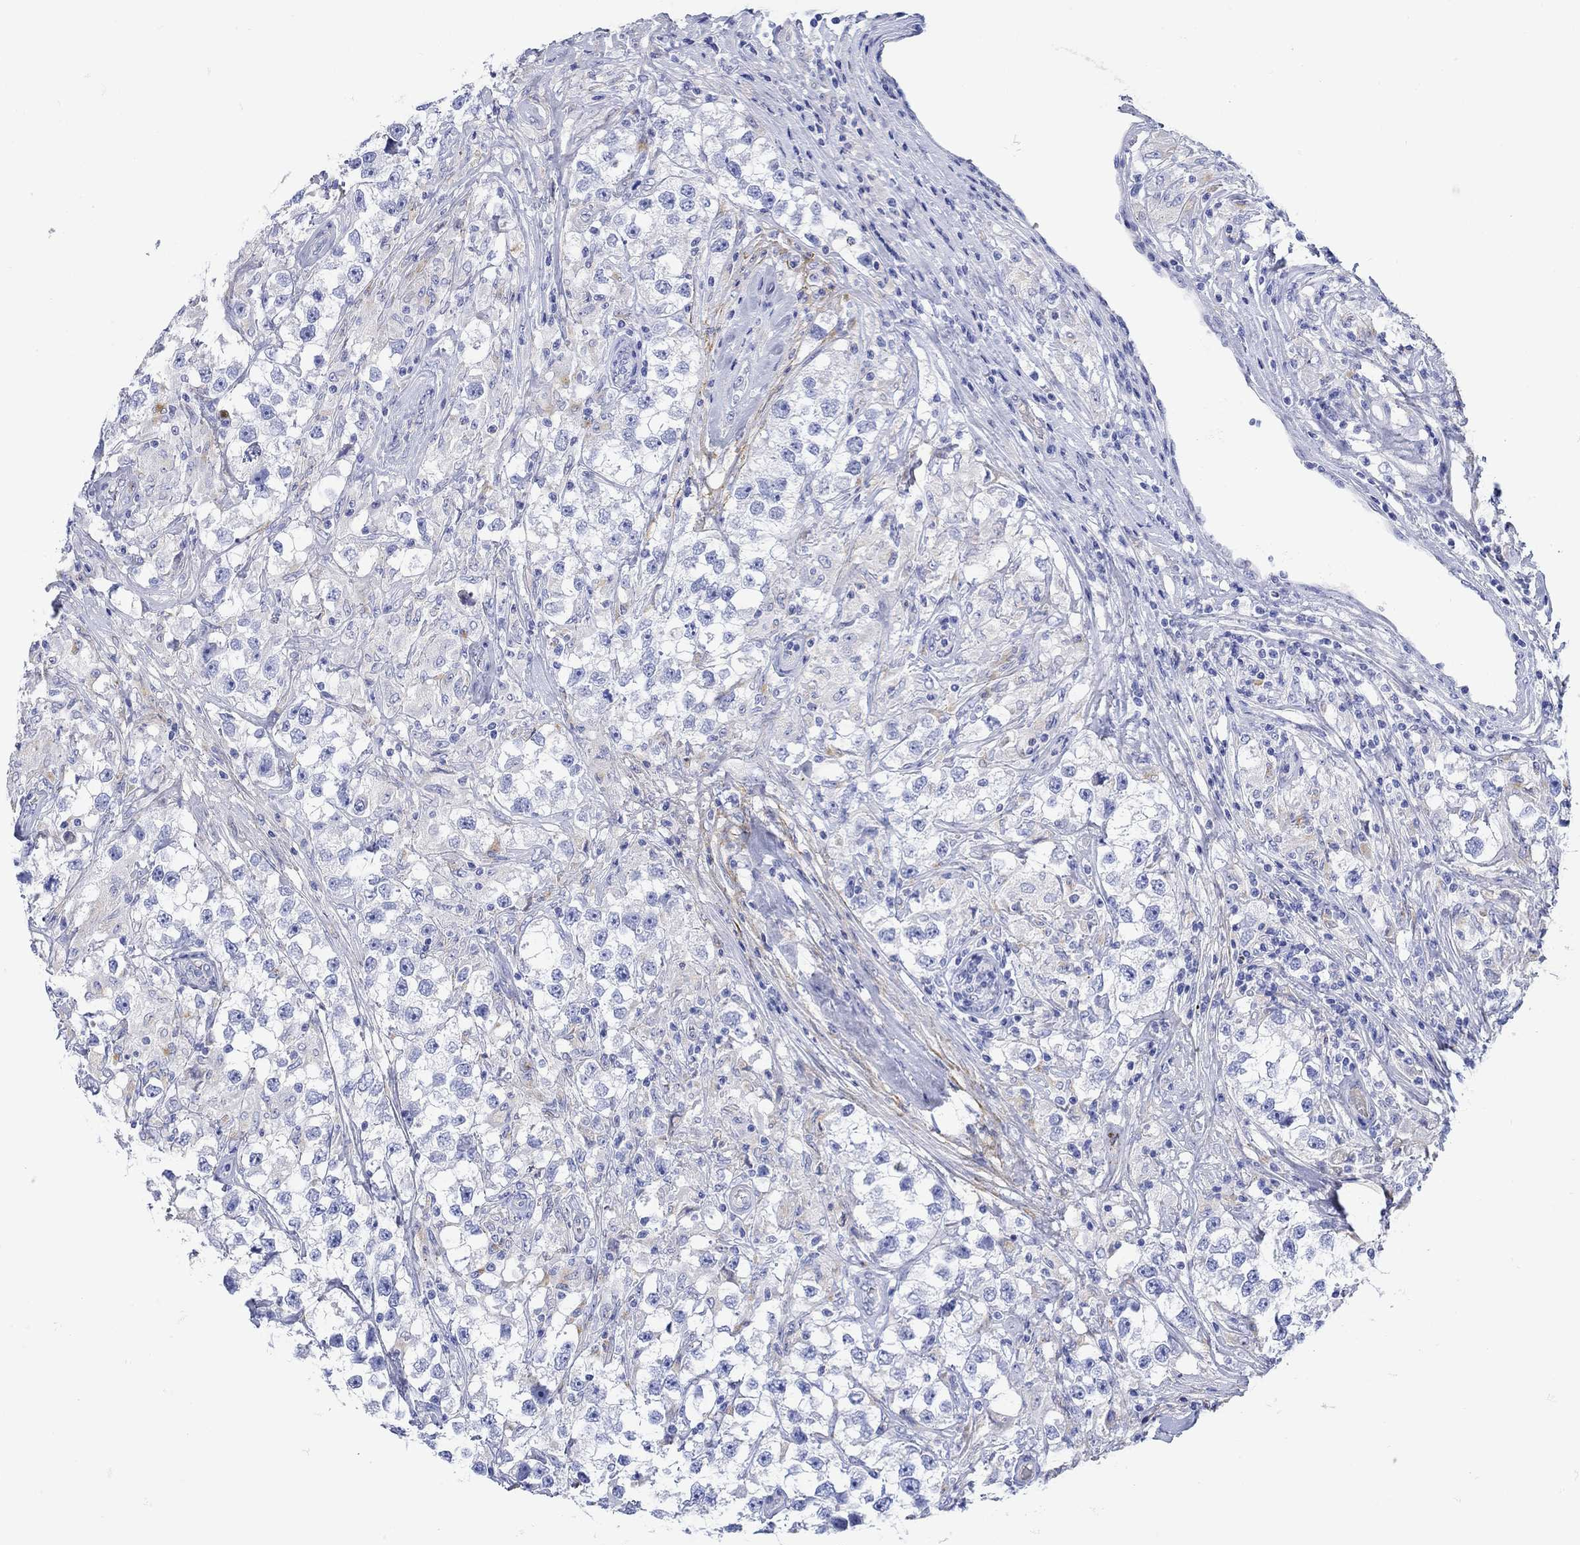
{"staining": {"intensity": "negative", "quantity": "none", "location": "none"}, "tissue": "testis cancer", "cell_type": "Tumor cells", "image_type": "cancer", "snomed": [{"axis": "morphology", "description": "Seminoma, NOS"}, {"axis": "topography", "description": "Testis"}], "caption": "Micrograph shows no significant protein positivity in tumor cells of testis seminoma.", "gene": "ANKMY1", "patient": {"sex": "male", "age": 46}}